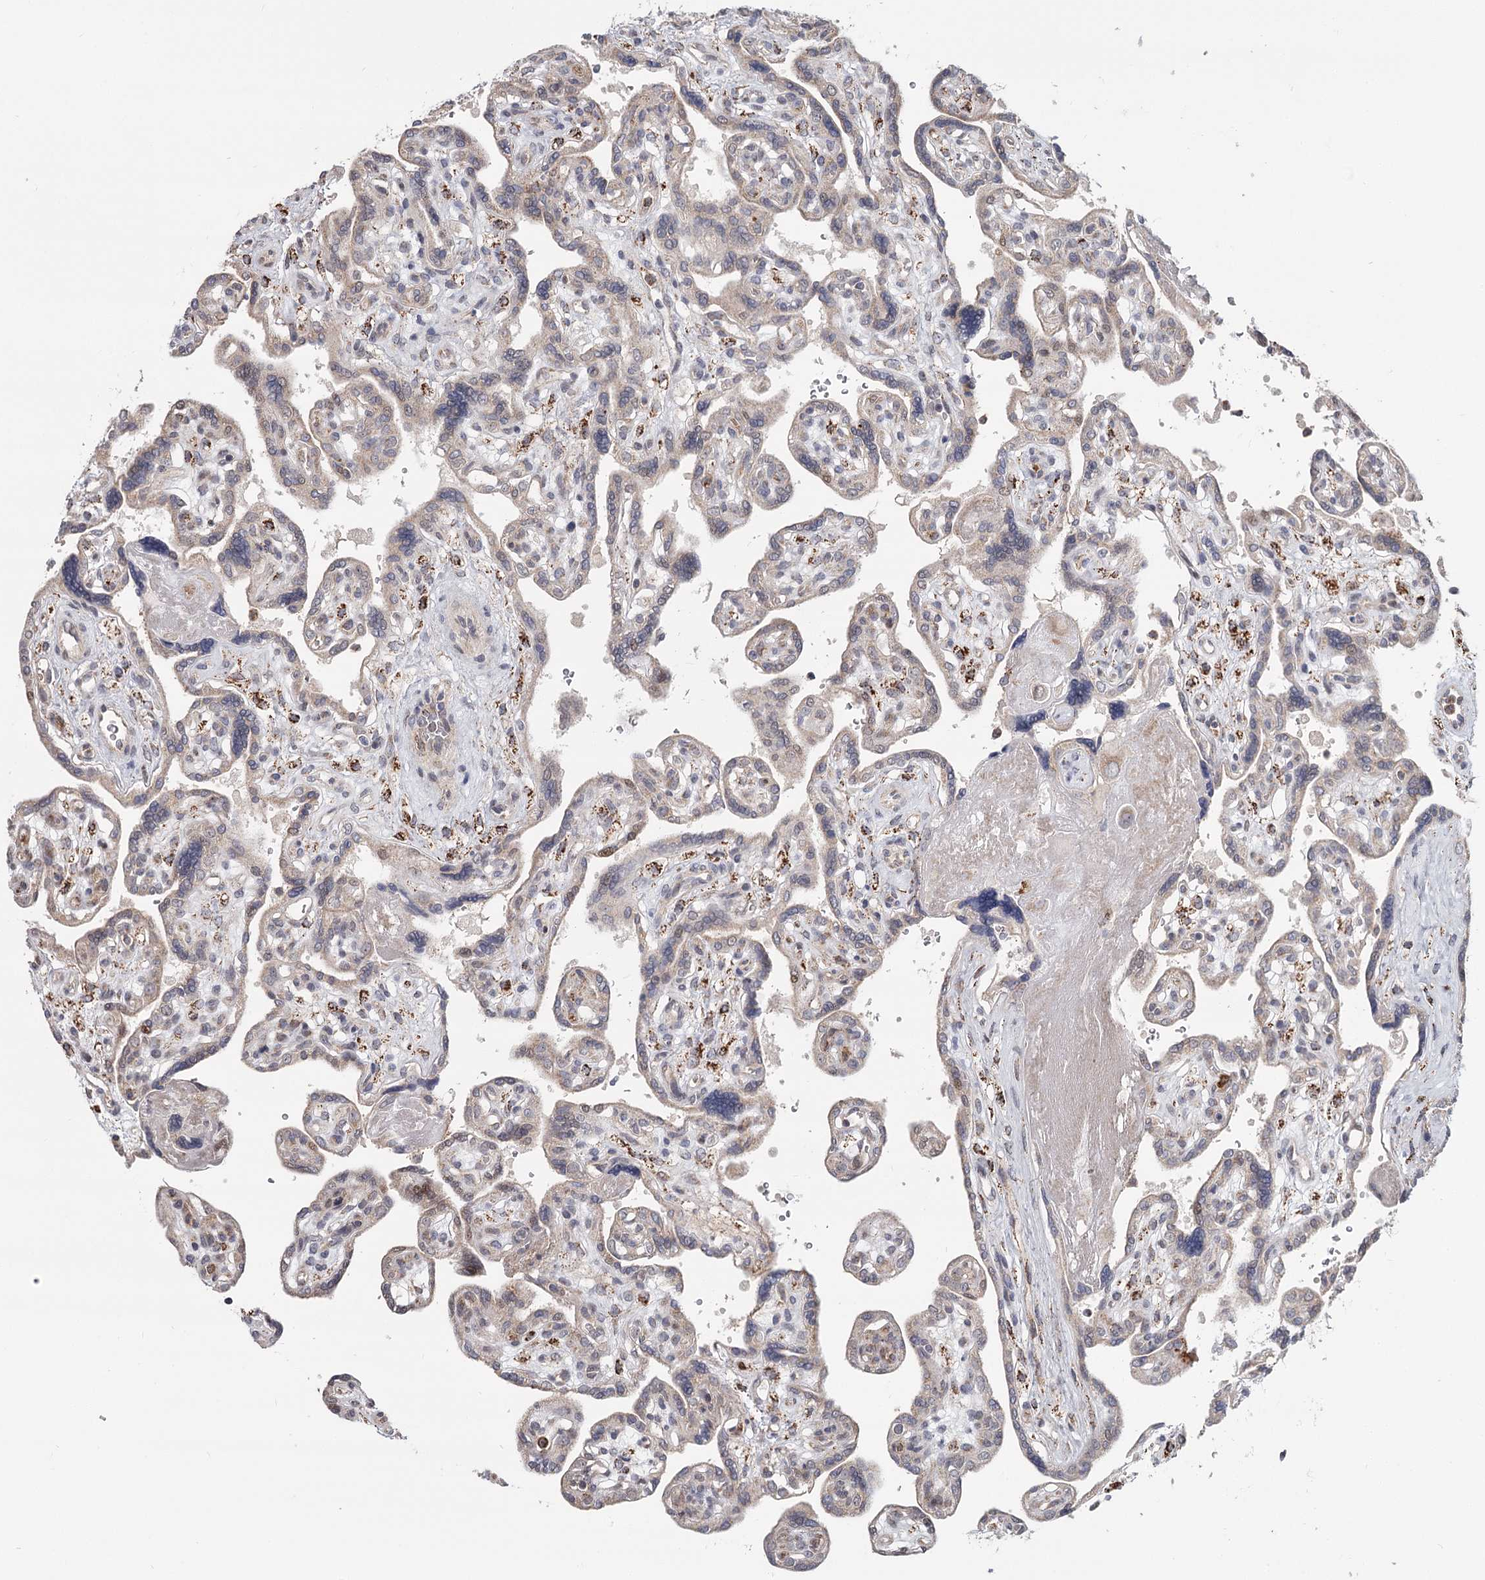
{"staining": {"intensity": "negative", "quantity": "none", "location": "none"}, "tissue": "placenta", "cell_type": "Trophoblastic cells", "image_type": "normal", "snomed": [{"axis": "morphology", "description": "Normal tissue, NOS"}, {"axis": "topography", "description": "Placenta"}], "caption": "Trophoblastic cells show no significant expression in unremarkable placenta.", "gene": "CDC123", "patient": {"sex": "female", "age": 39}}